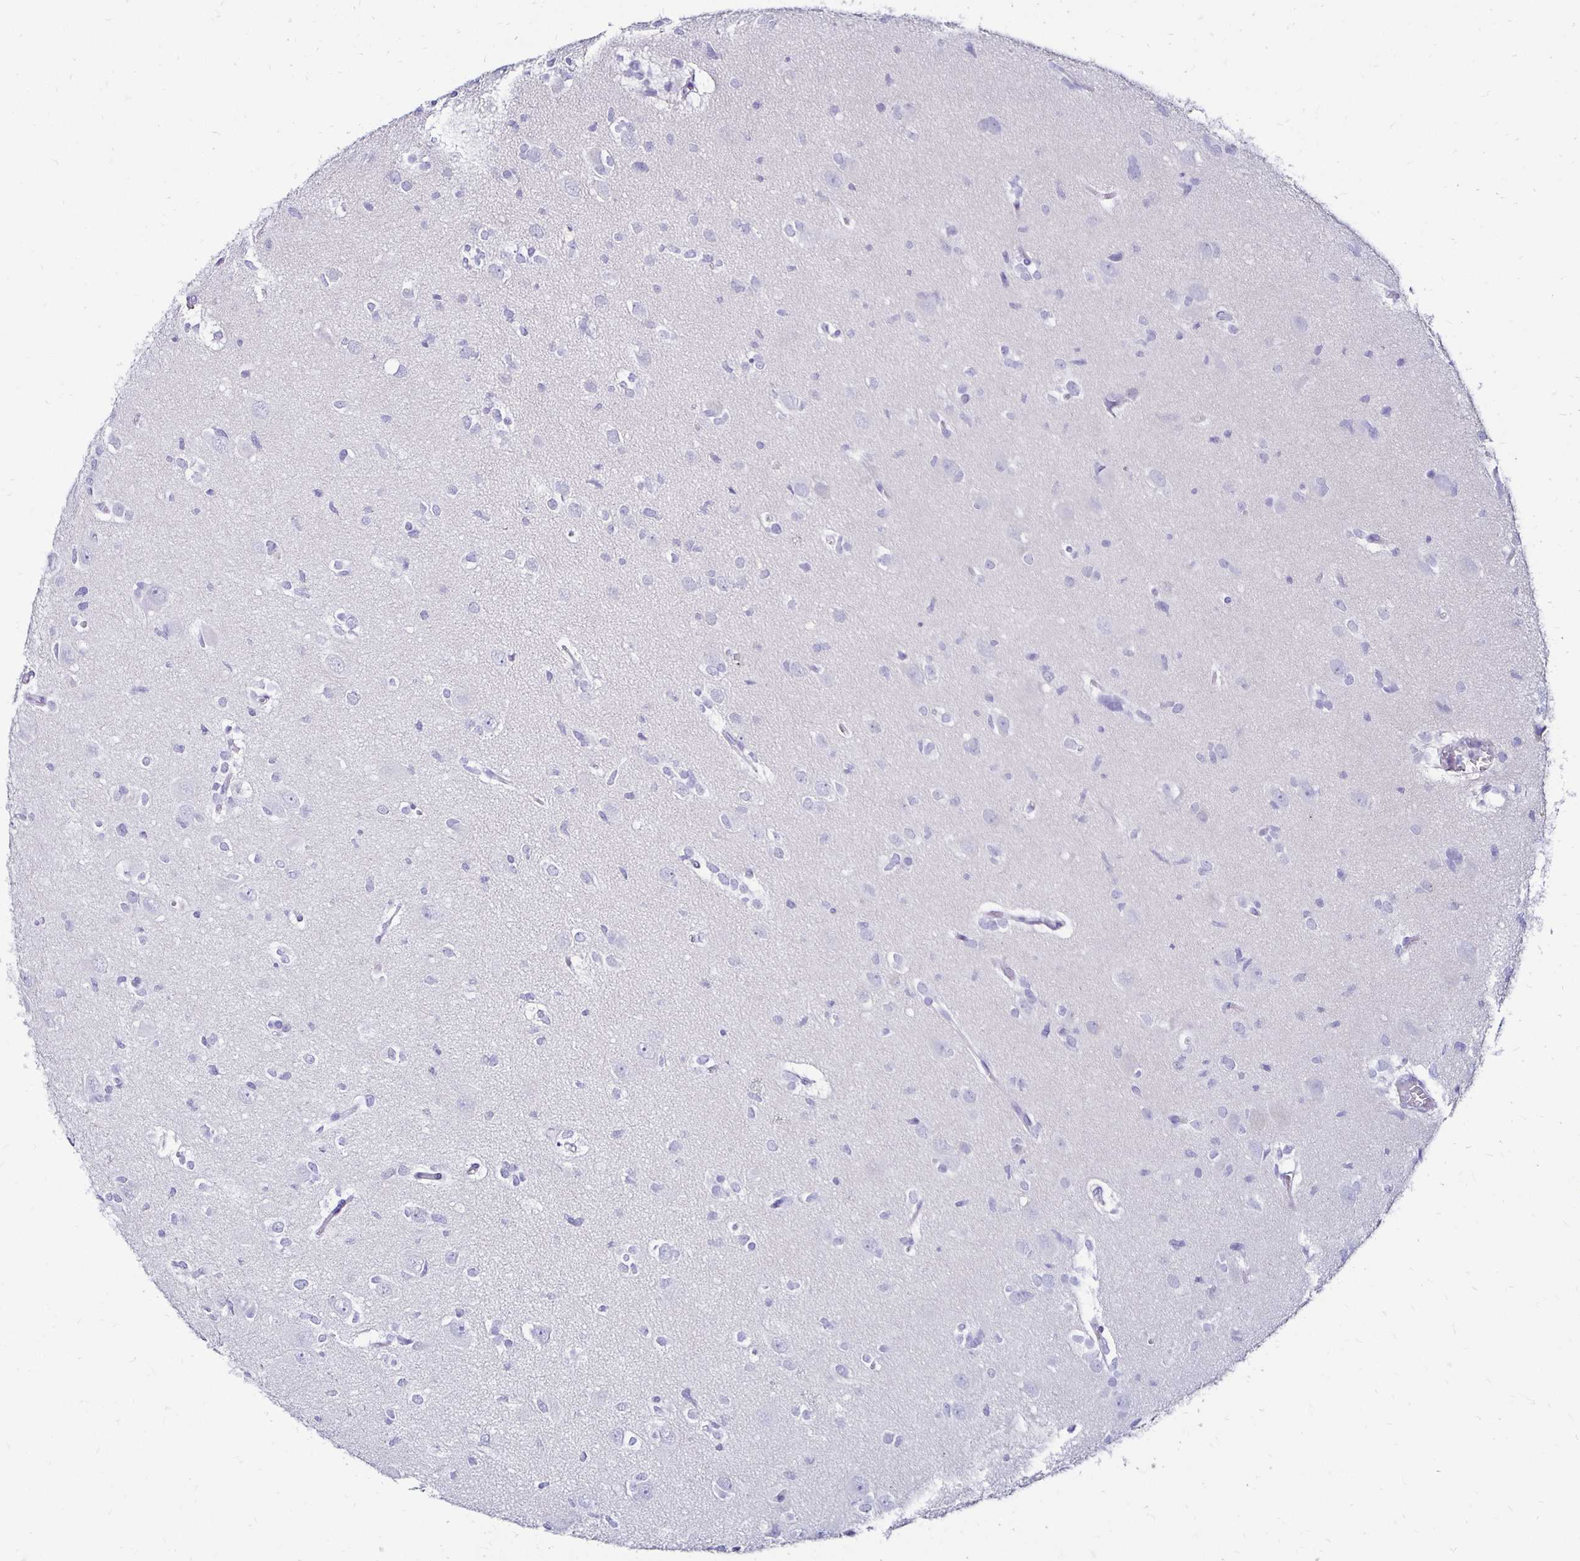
{"staining": {"intensity": "negative", "quantity": "none", "location": "none"}, "tissue": "glioma", "cell_type": "Tumor cells", "image_type": "cancer", "snomed": [{"axis": "morphology", "description": "Glioma, malignant, High grade"}, {"axis": "topography", "description": "Brain"}], "caption": "High-grade glioma (malignant) stained for a protein using immunohistochemistry demonstrates no staining tumor cells.", "gene": "KCNT1", "patient": {"sex": "male", "age": 23}}